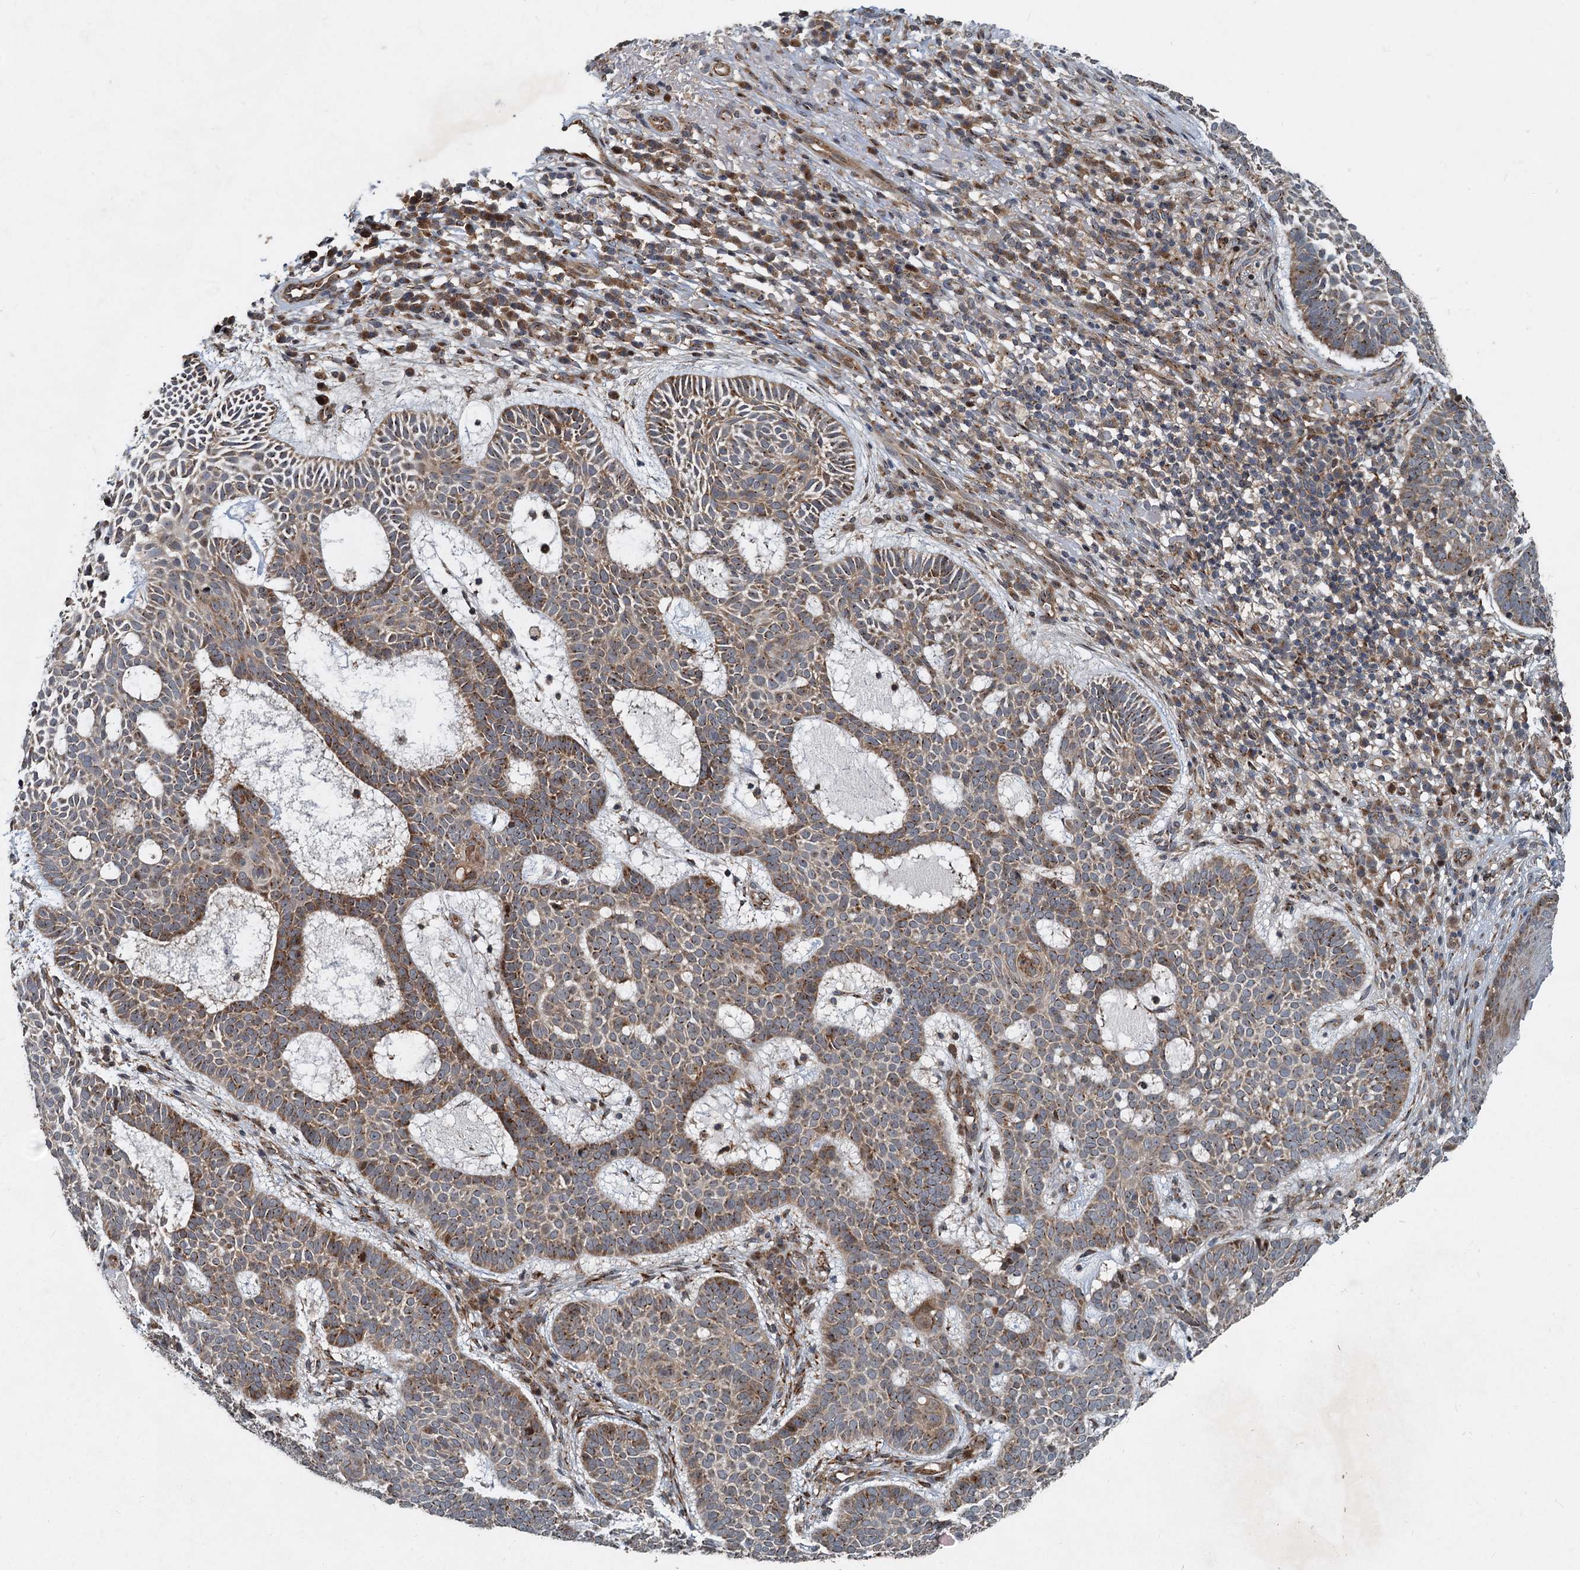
{"staining": {"intensity": "moderate", "quantity": ">75%", "location": "cytoplasmic/membranous"}, "tissue": "skin cancer", "cell_type": "Tumor cells", "image_type": "cancer", "snomed": [{"axis": "morphology", "description": "Basal cell carcinoma"}, {"axis": "topography", "description": "Skin"}], "caption": "A medium amount of moderate cytoplasmic/membranous positivity is present in approximately >75% of tumor cells in skin cancer (basal cell carcinoma) tissue. Nuclei are stained in blue.", "gene": "CEP68", "patient": {"sex": "male", "age": 85}}